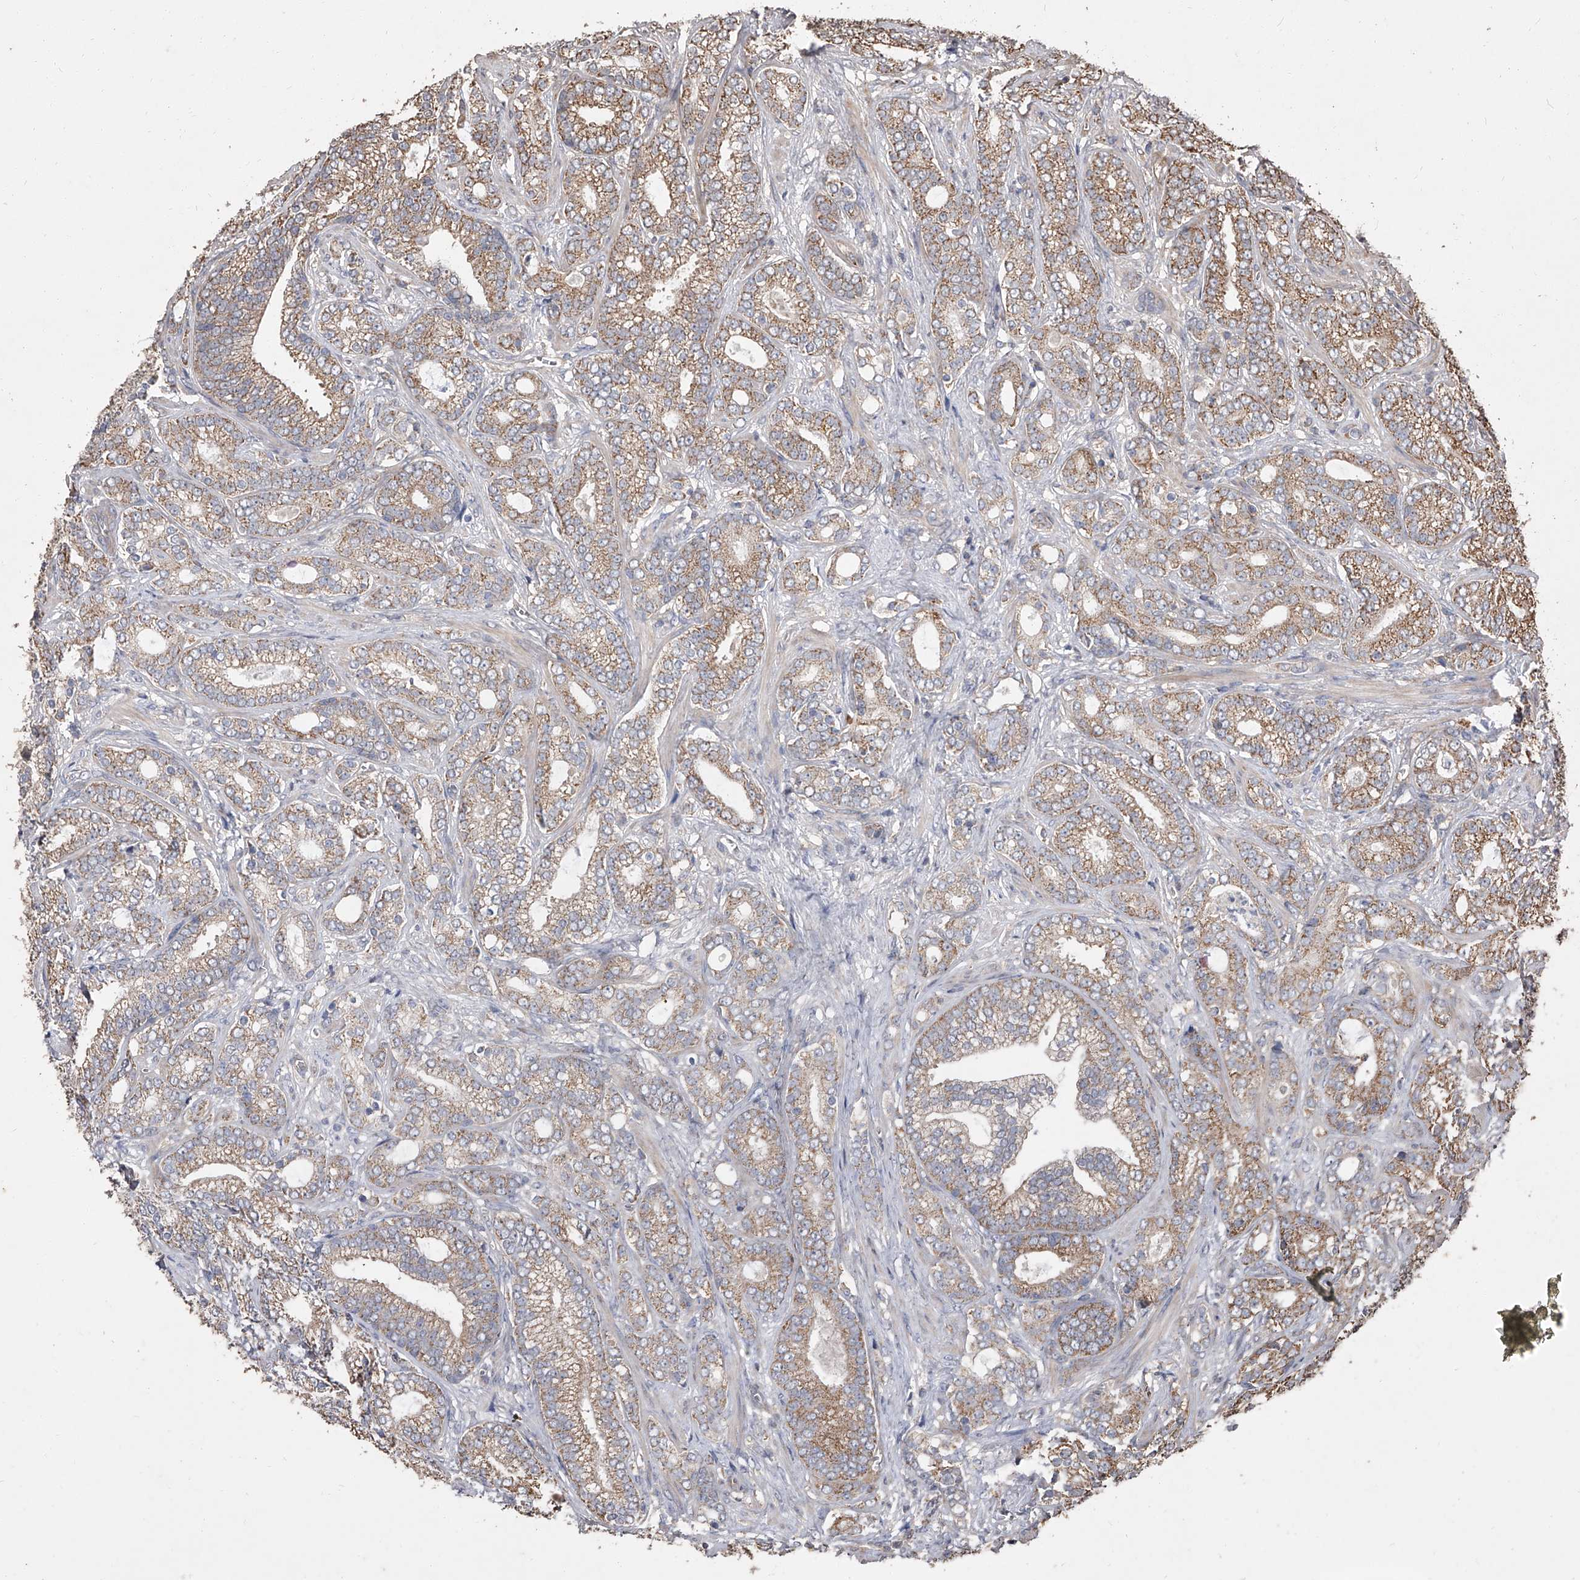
{"staining": {"intensity": "moderate", "quantity": ">75%", "location": "cytoplasmic/membranous"}, "tissue": "prostate cancer", "cell_type": "Tumor cells", "image_type": "cancer", "snomed": [{"axis": "morphology", "description": "Adenocarcinoma, High grade"}, {"axis": "topography", "description": "Prostate and seminal vesicle, NOS"}], "caption": "About >75% of tumor cells in human prostate high-grade adenocarcinoma show moderate cytoplasmic/membranous protein positivity as visualized by brown immunohistochemical staining.", "gene": "LTV1", "patient": {"sex": "male", "age": 67}}